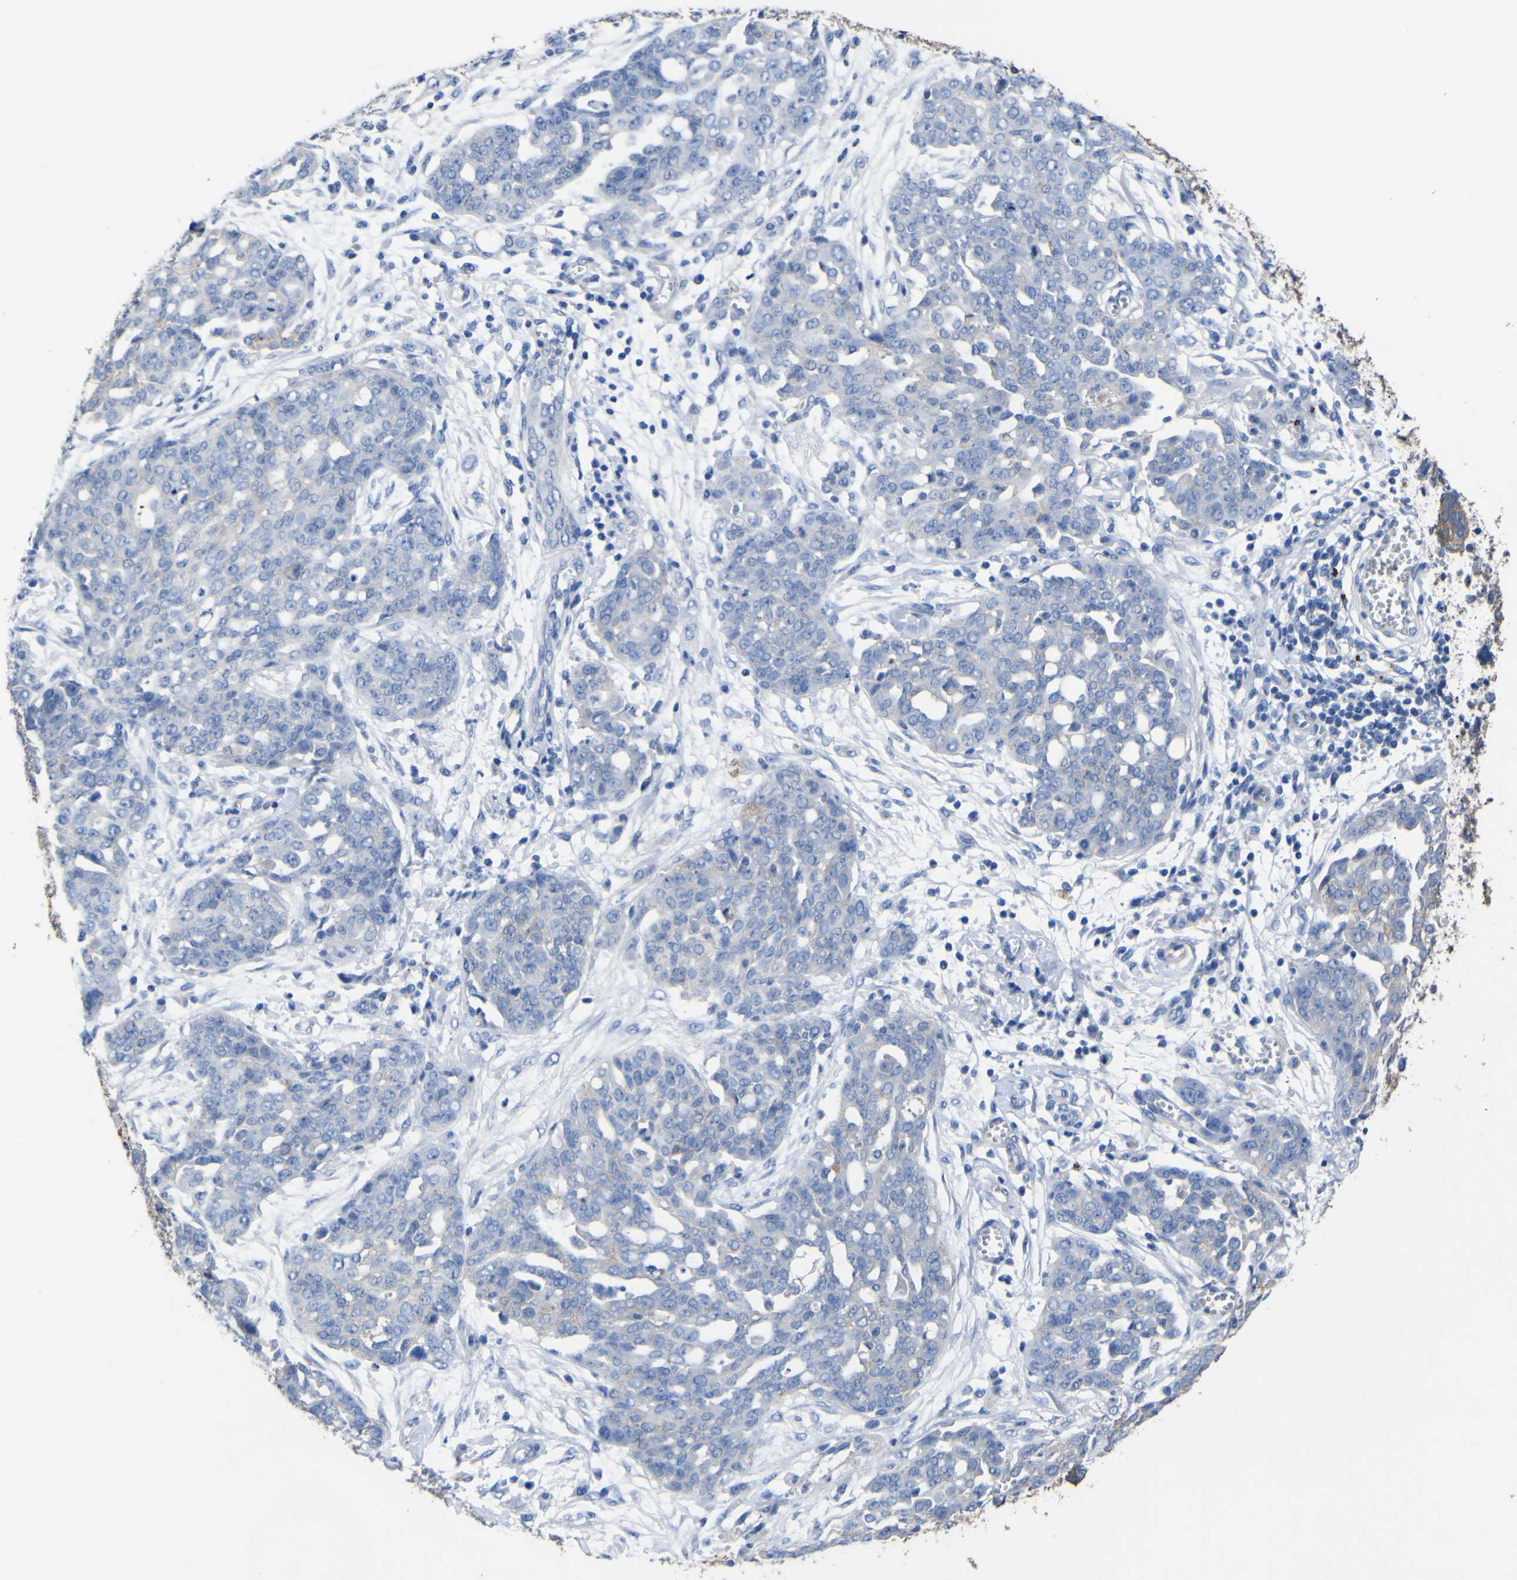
{"staining": {"intensity": "negative", "quantity": "none", "location": "none"}, "tissue": "ovarian cancer", "cell_type": "Tumor cells", "image_type": "cancer", "snomed": [{"axis": "morphology", "description": "Cystadenocarcinoma, serous, NOS"}, {"axis": "topography", "description": "Soft tissue"}, {"axis": "topography", "description": "Ovary"}], "caption": "This photomicrograph is of ovarian cancer (serous cystadenocarcinoma) stained with IHC to label a protein in brown with the nuclei are counter-stained blue. There is no positivity in tumor cells.", "gene": "AGO4", "patient": {"sex": "female", "age": 57}}